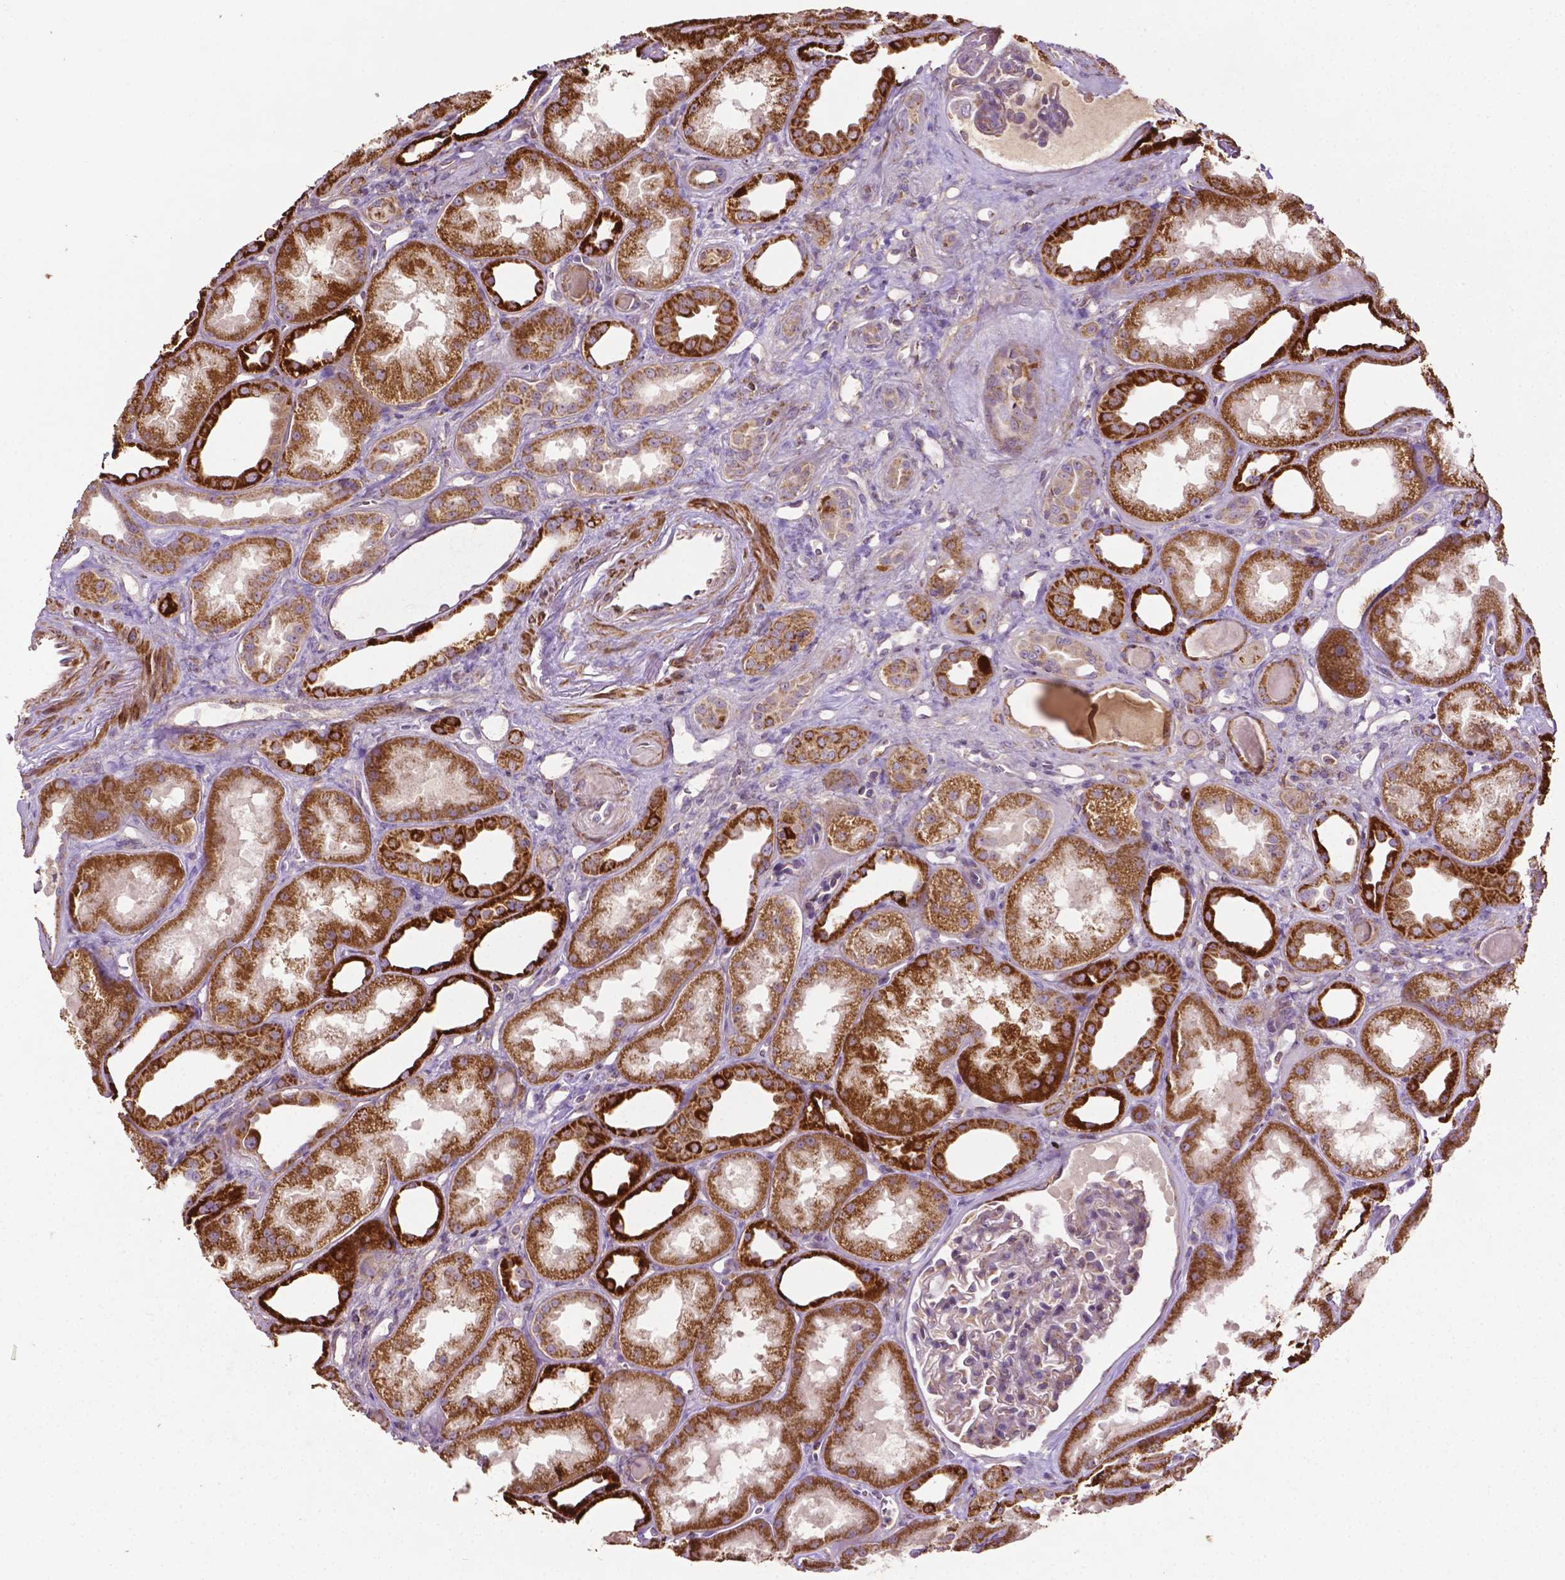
{"staining": {"intensity": "negative", "quantity": "none", "location": "none"}, "tissue": "kidney", "cell_type": "Cells in glomeruli", "image_type": "normal", "snomed": [{"axis": "morphology", "description": "Normal tissue, NOS"}, {"axis": "topography", "description": "Kidney"}], "caption": "DAB immunohistochemical staining of normal human kidney reveals no significant staining in cells in glomeruli.", "gene": "LRR1", "patient": {"sex": "male", "age": 61}}